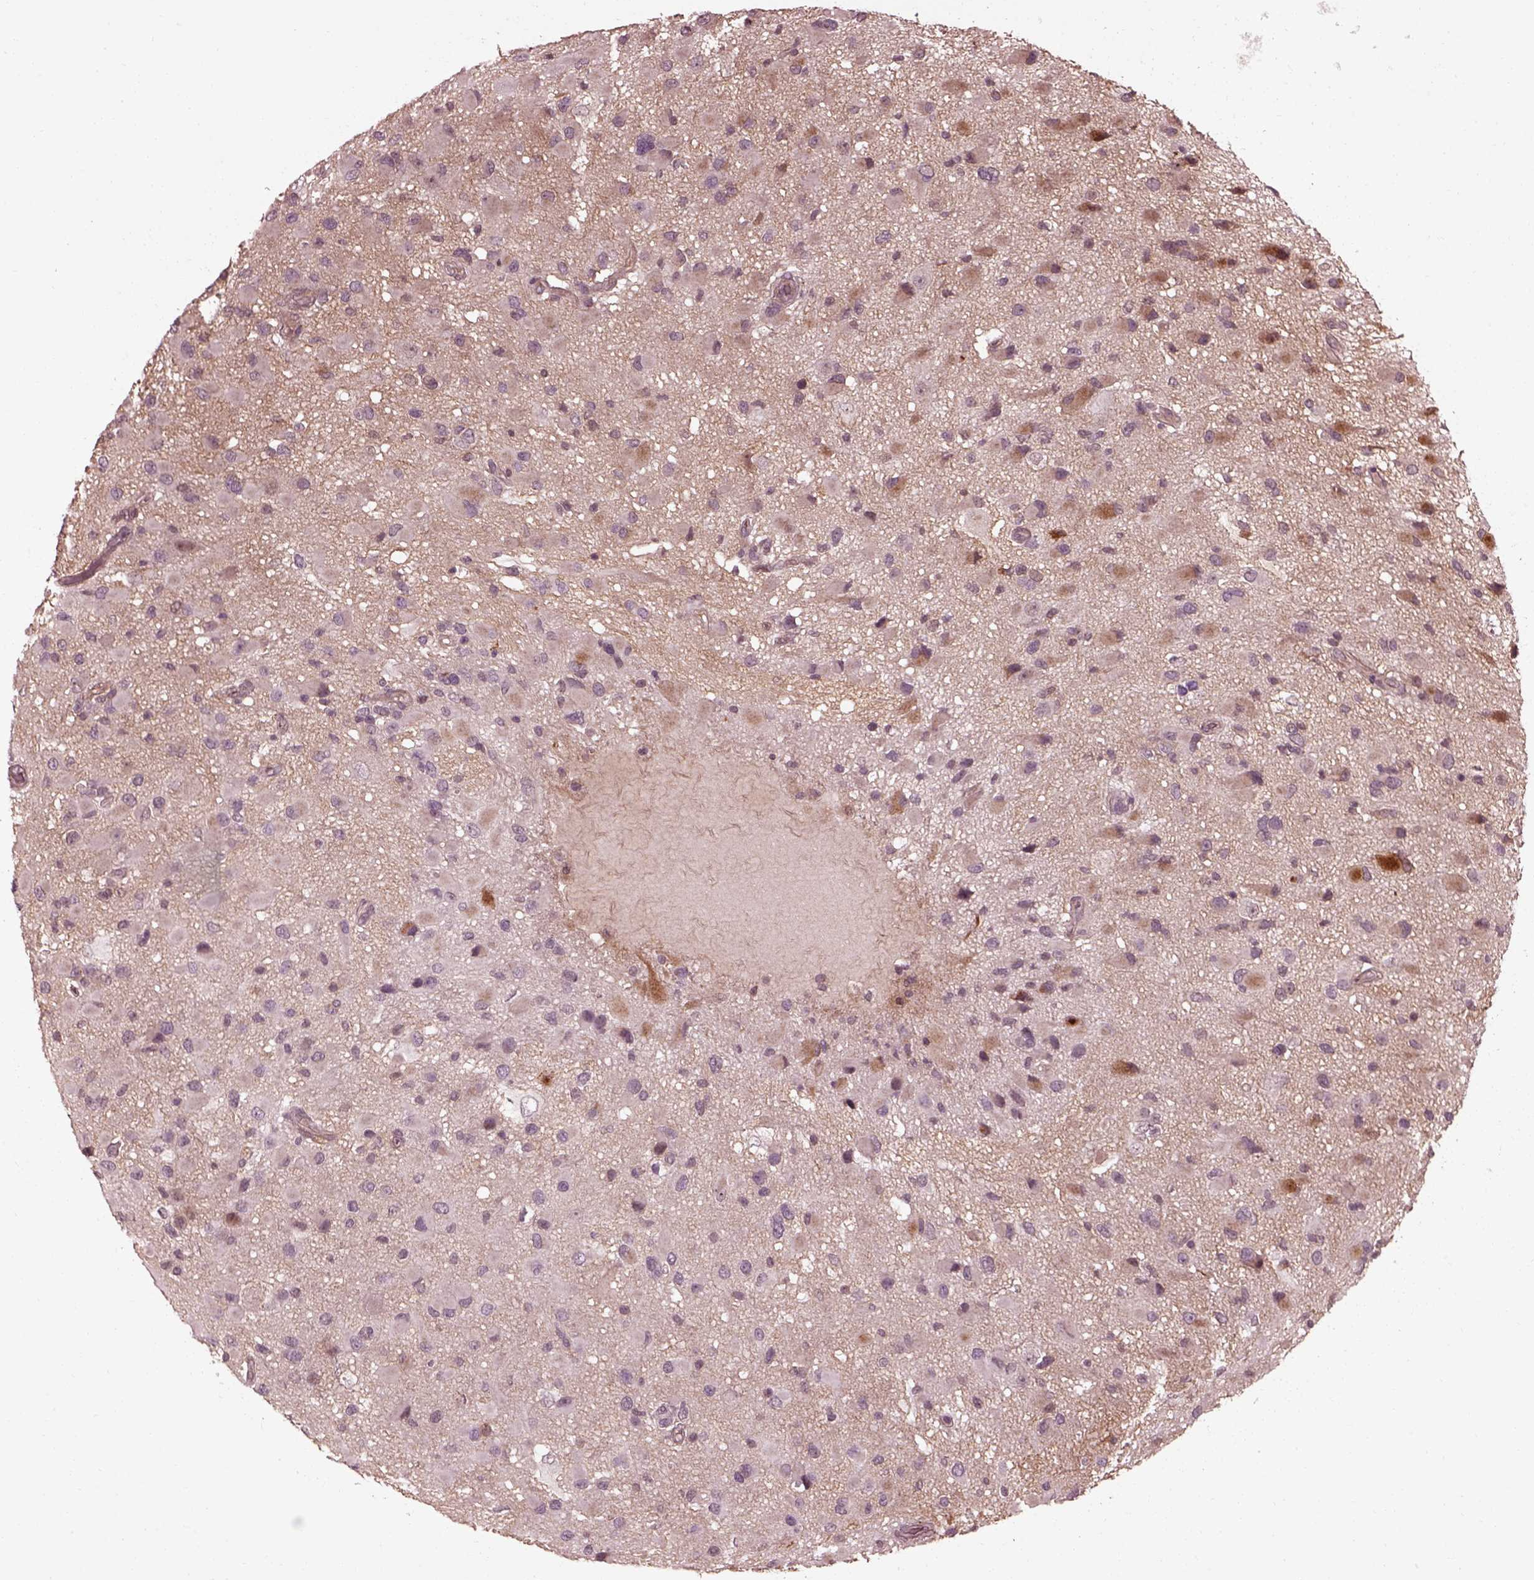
{"staining": {"intensity": "moderate", "quantity": "<25%", "location": "cytoplasmic/membranous"}, "tissue": "glioma", "cell_type": "Tumor cells", "image_type": "cancer", "snomed": [{"axis": "morphology", "description": "Glioma, malignant, Low grade"}, {"axis": "topography", "description": "Brain"}], "caption": "Malignant glioma (low-grade) tissue displays moderate cytoplasmic/membranous staining in approximately <25% of tumor cells, visualized by immunohistochemistry.", "gene": "EFEMP1", "patient": {"sex": "female", "age": 32}}